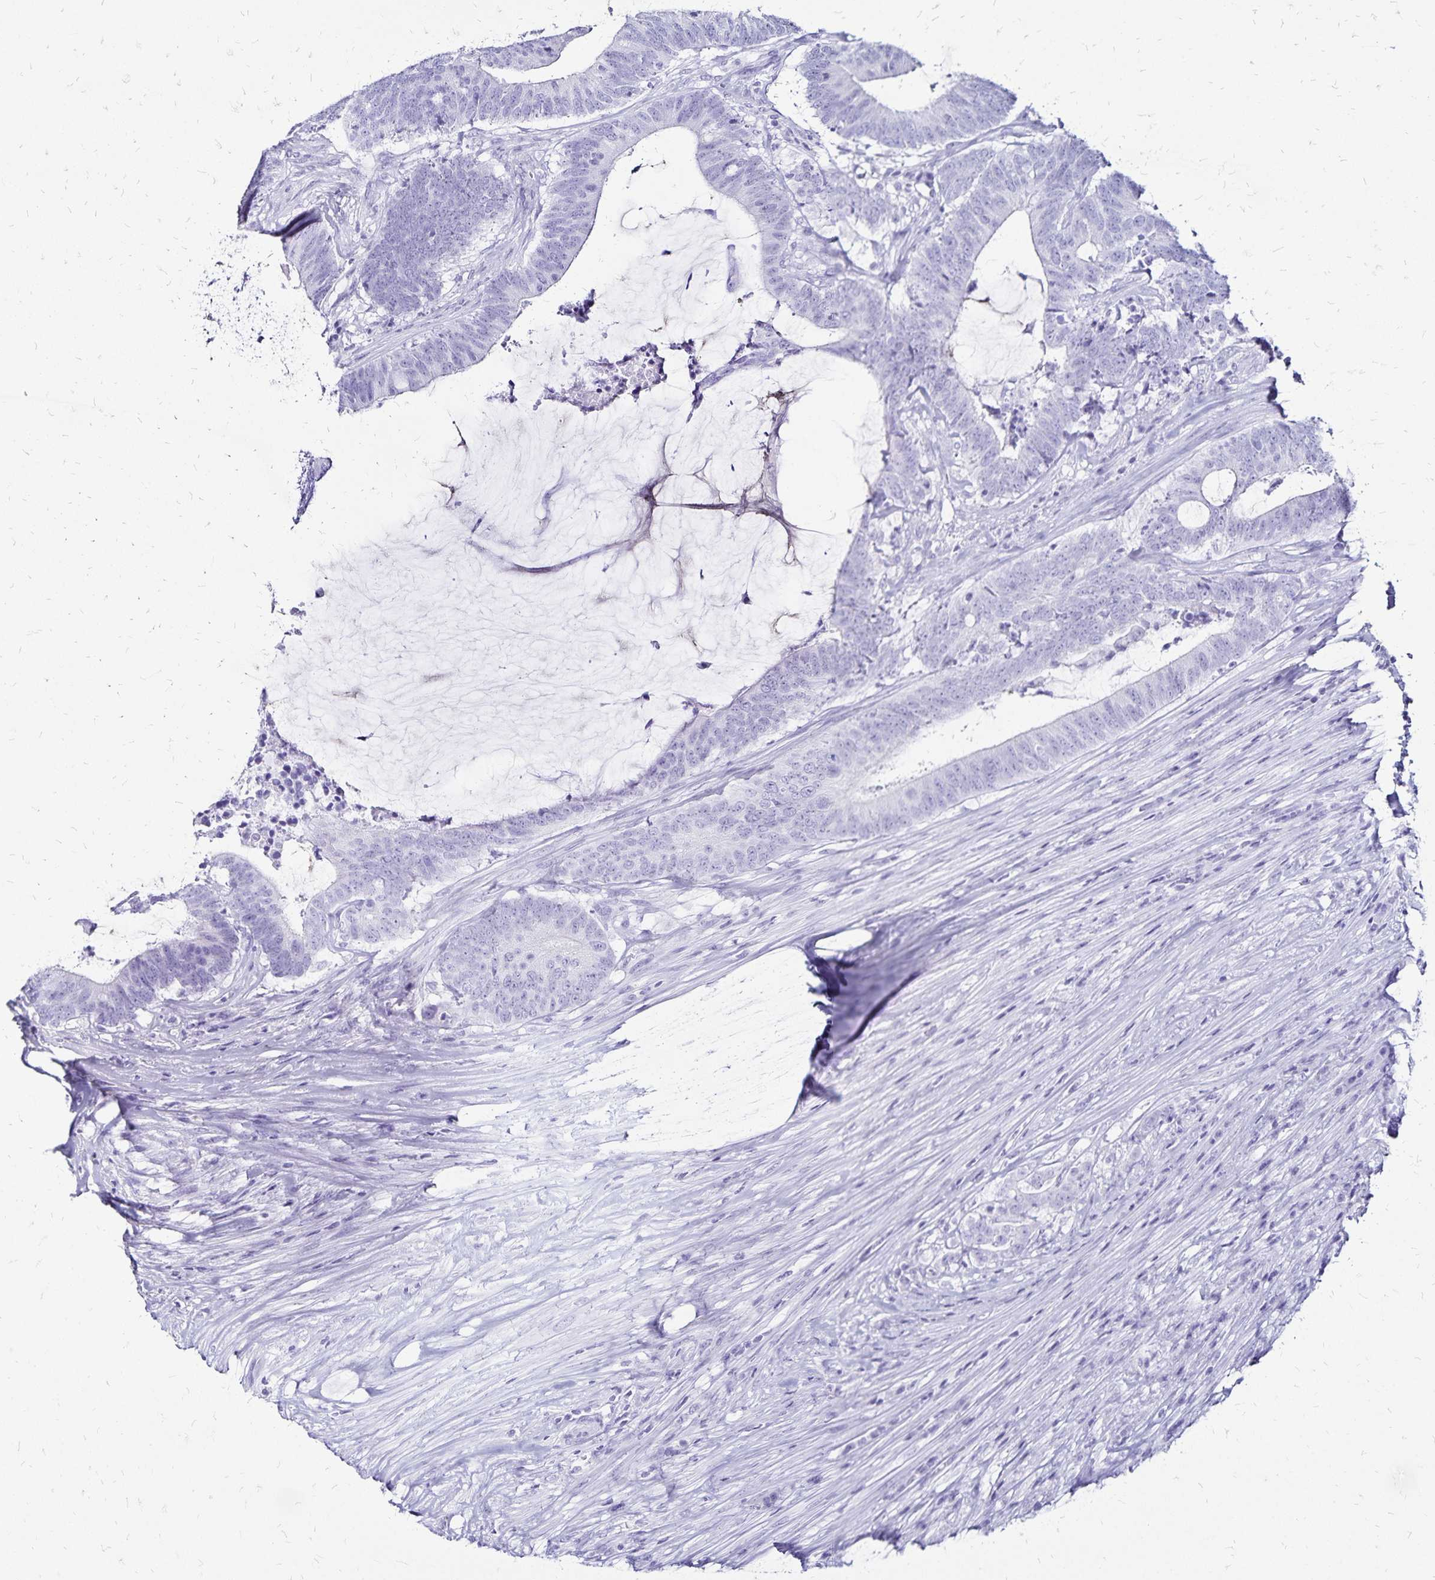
{"staining": {"intensity": "negative", "quantity": "none", "location": "none"}, "tissue": "colorectal cancer", "cell_type": "Tumor cells", "image_type": "cancer", "snomed": [{"axis": "morphology", "description": "Adenocarcinoma, NOS"}, {"axis": "topography", "description": "Colon"}], "caption": "This is an IHC histopathology image of human colorectal adenocarcinoma. There is no positivity in tumor cells.", "gene": "LIN28B", "patient": {"sex": "female", "age": 43}}